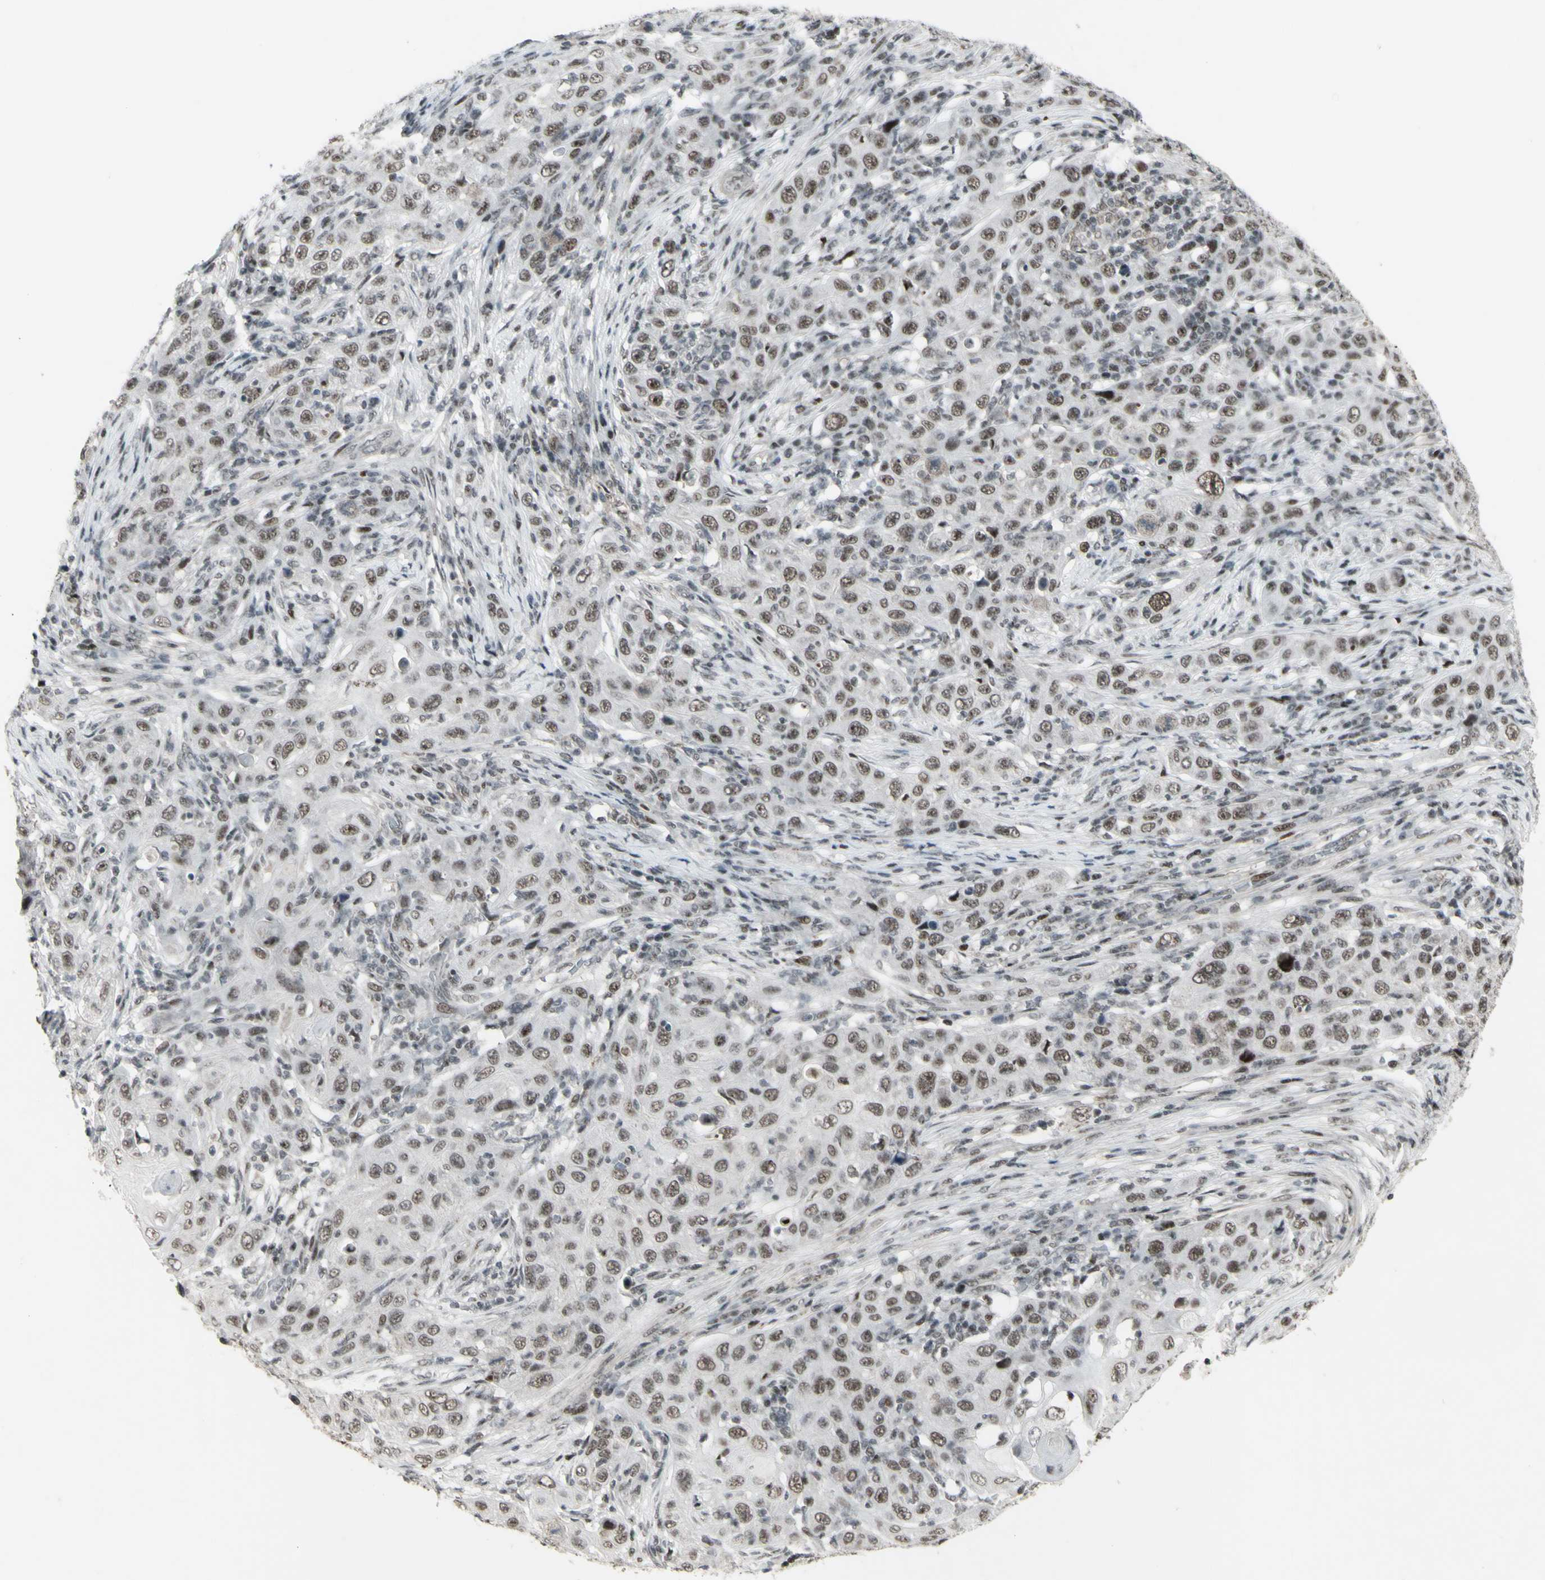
{"staining": {"intensity": "moderate", "quantity": ">75%", "location": "nuclear"}, "tissue": "skin cancer", "cell_type": "Tumor cells", "image_type": "cancer", "snomed": [{"axis": "morphology", "description": "Squamous cell carcinoma, NOS"}, {"axis": "topography", "description": "Skin"}], "caption": "The photomicrograph displays a brown stain indicating the presence of a protein in the nuclear of tumor cells in skin cancer (squamous cell carcinoma).", "gene": "SUPT6H", "patient": {"sex": "female", "age": 88}}